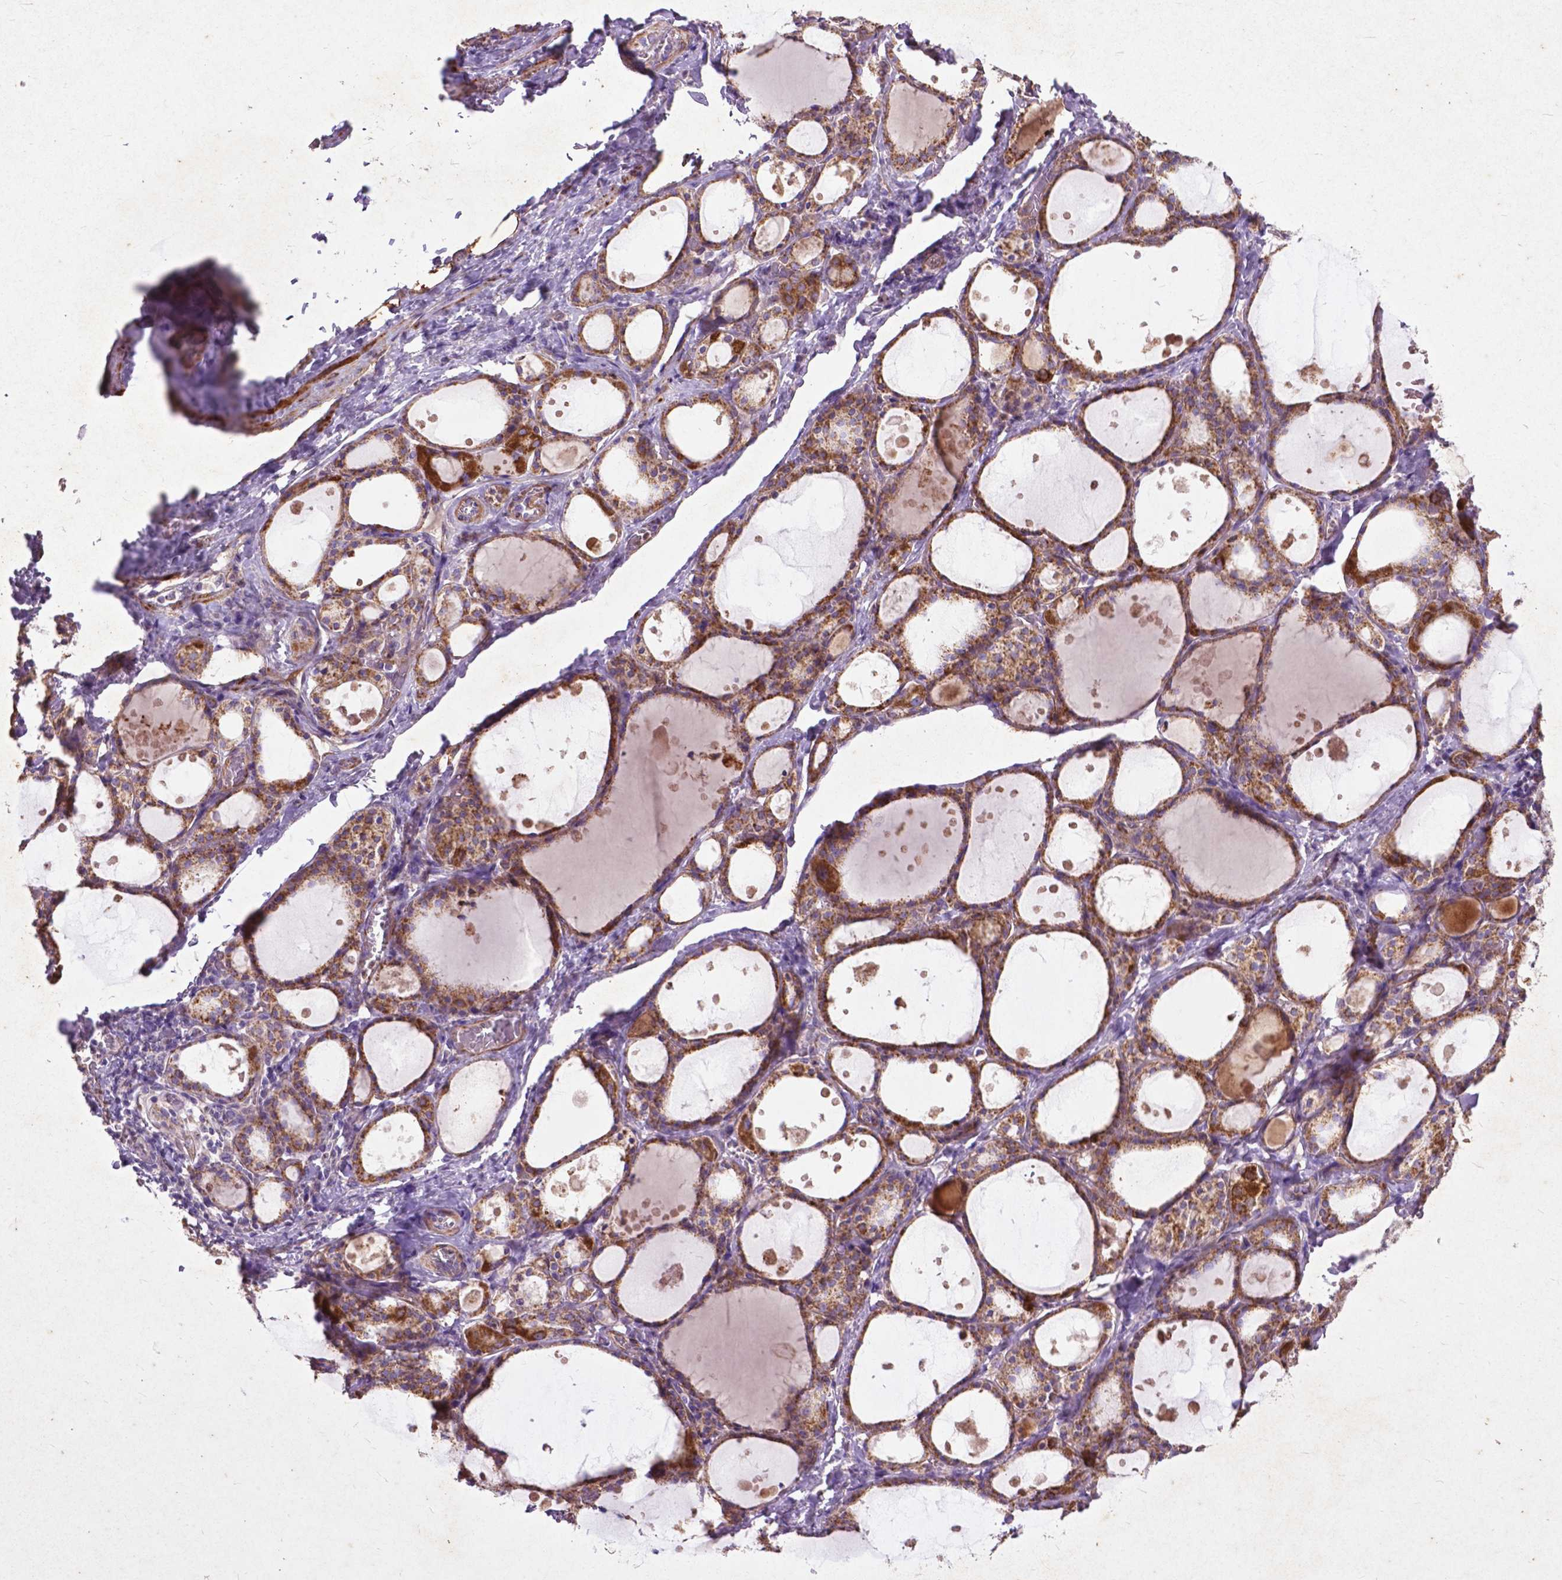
{"staining": {"intensity": "strong", "quantity": "25%-75%", "location": "cytoplasmic/membranous"}, "tissue": "thyroid gland", "cell_type": "Glandular cells", "image_type": "normal", "snomed": [{"axis": "morphology", "description": "Normal tissue, NOS"}, {"axis": "topography", "description": "Thyroid gland"}], "caption": "The photomicrograph shows a brown stain indicating the presence of a protein in the cytoplasmic/membranous of glandular cells in thyroid gland.", "gene": "THEGL", "patient": {"sex": "male", "age": 68}}